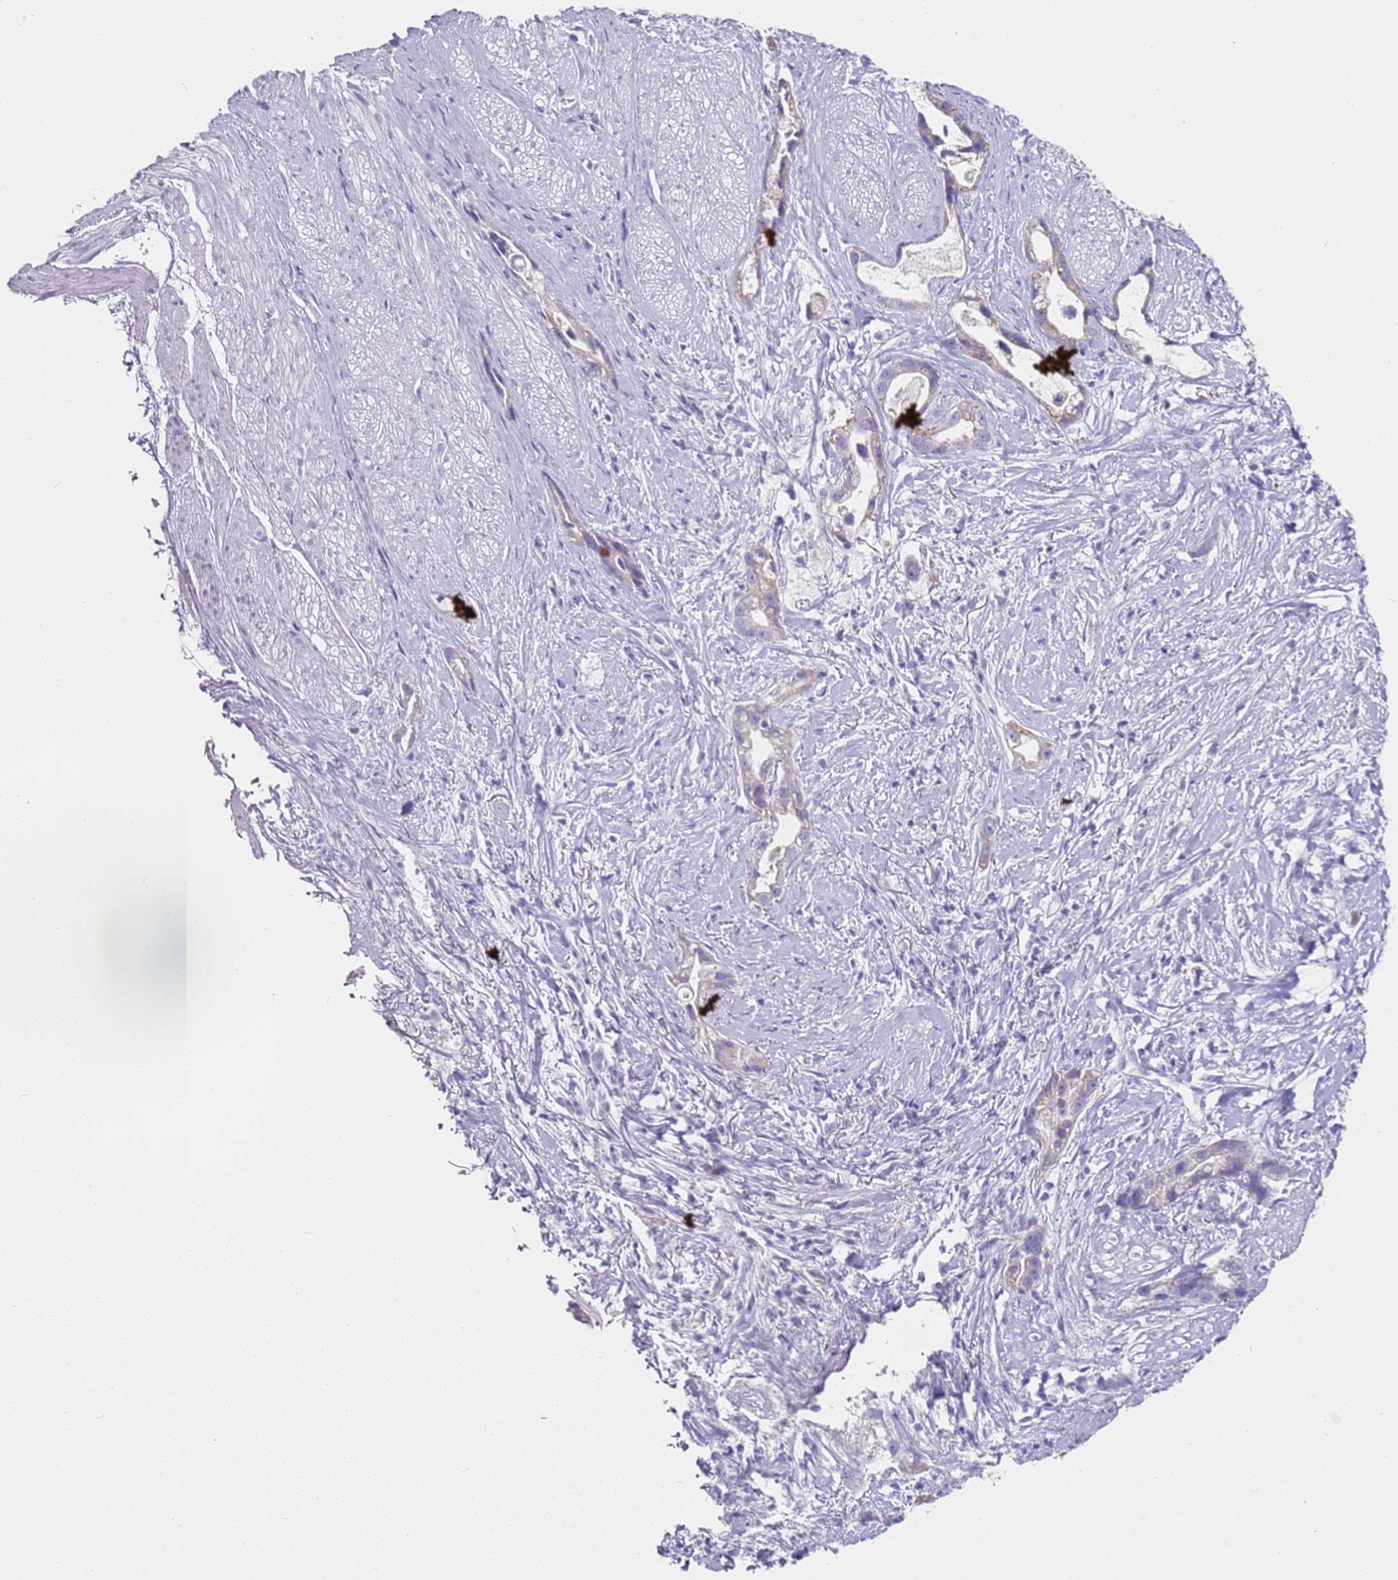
{"staining": {"intensity": "moderate", "quantity": "25%-75%", "location": "cytoplasmic/membranous"}, "tissue": "stomach cancer", "cell_type": "Tumor cells", "image_type": "cancer", "snomed": [{"axis": "morphology", "description": "Adenocarcinoma, NOS"}, {"axis": "topography", "description": "Stomach"}], "caption": "A medium amount of moderate cytoplasmic/membranous positivity is appreciated in about 25%-75% of tumor cells in stomach cancer (adenocarcinoma) tissue.", "gene": "ALS2", "patient": {"sex": "male", "age": 55}}